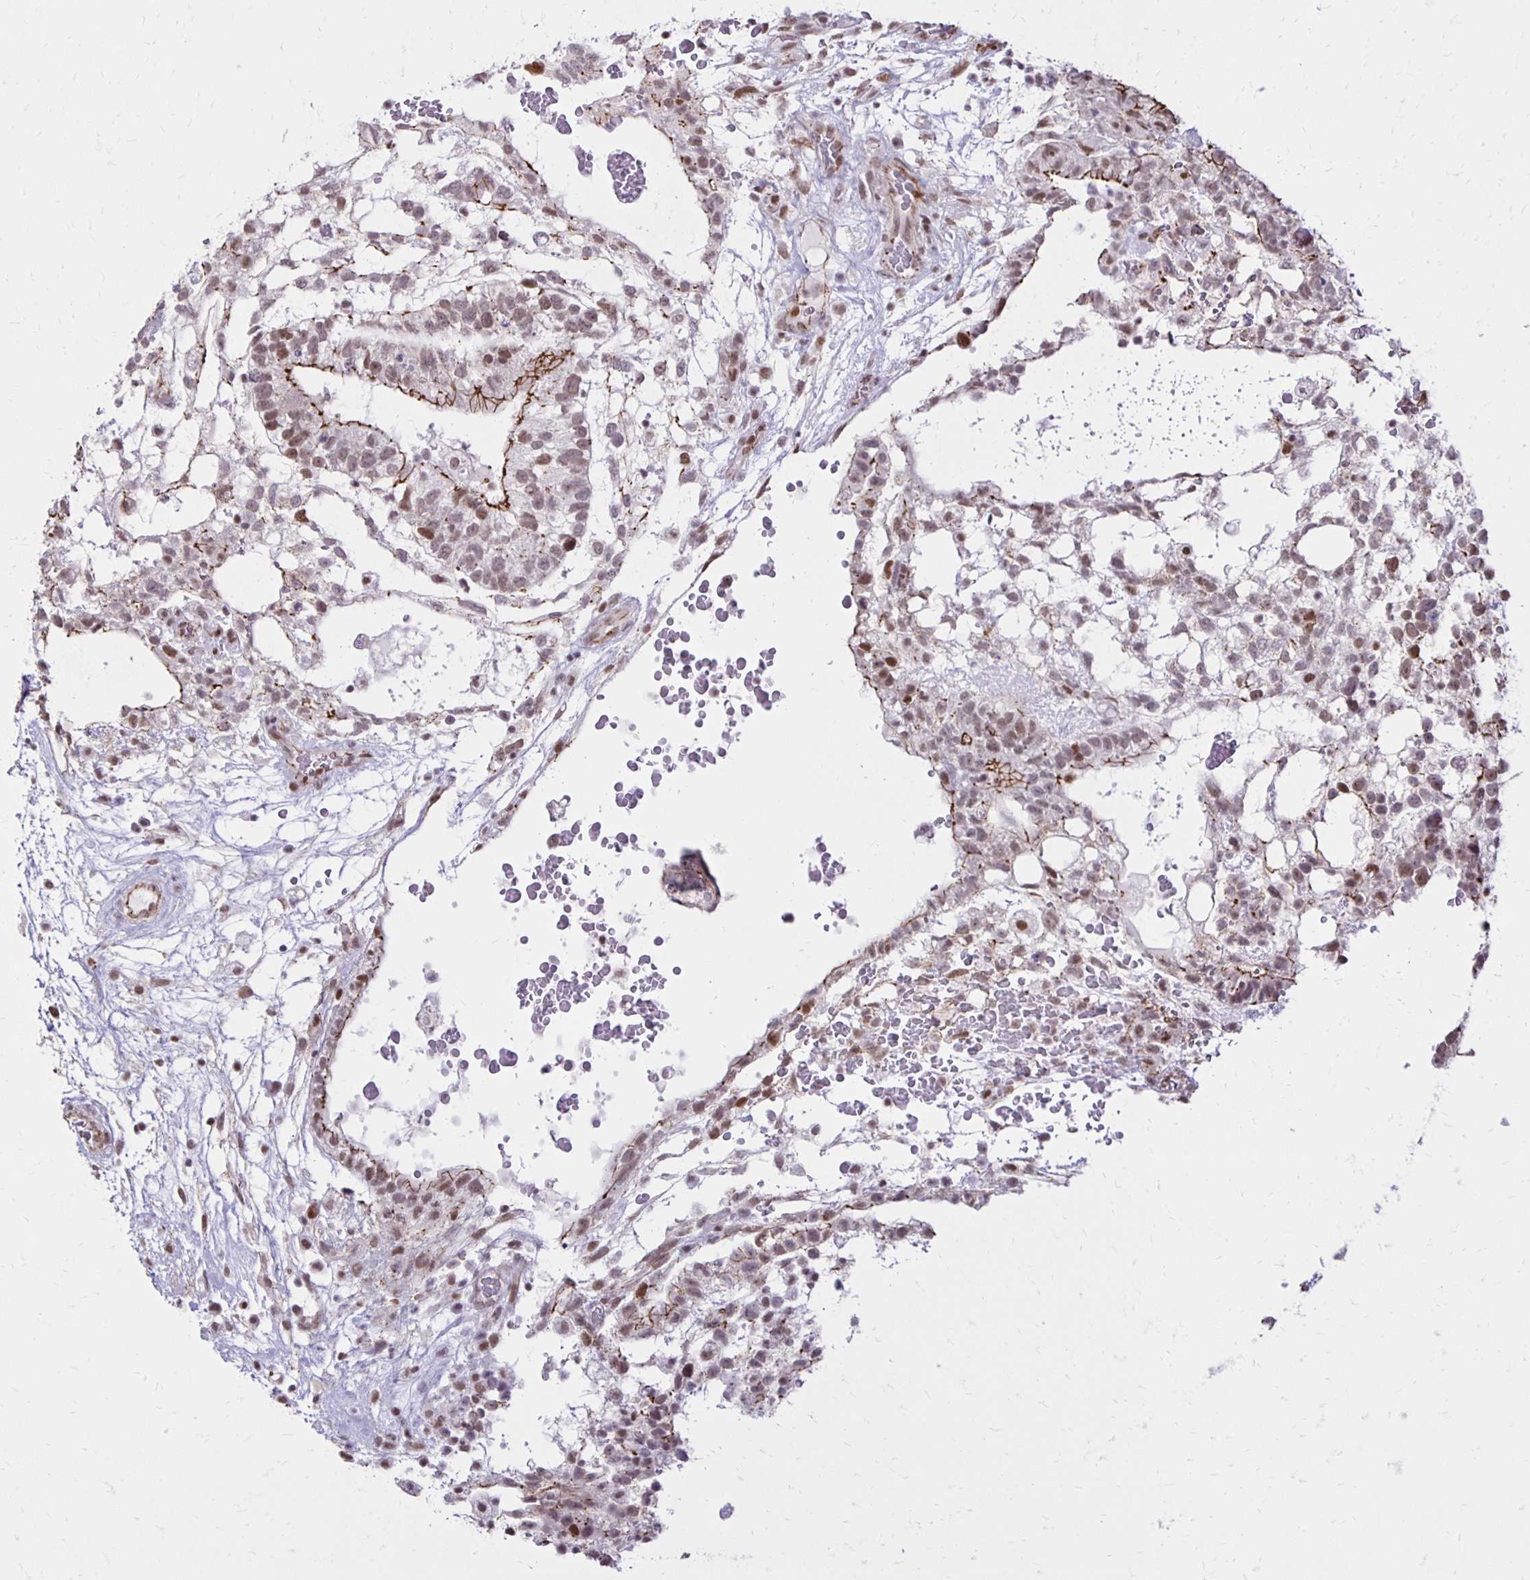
{"staining": {"intensity": "moderate", "quantity": ">75%", "location": "cytoplasmic/membranous,nuclear"}, "tissue": "testis cancer", "cell_type": "Tumor cells", "image_type": "cancer", "snomed": [{"axis": "morphology", "description": "Normal tissue, NOS"}, {"axis": "morphology", "description": "Carcinoma, Embryonal, NOS"}, {"axis": "topography", "description": "Testis"}], "caption": "This is an image of immunohistochemistry staining of testis embryonal carcinoma, which shows moderate expression in the cytoplasmic/membranous and nuclear of tumor cells.", "gene": "DDB2", "patient": {"sex": "male", "age": 32}}